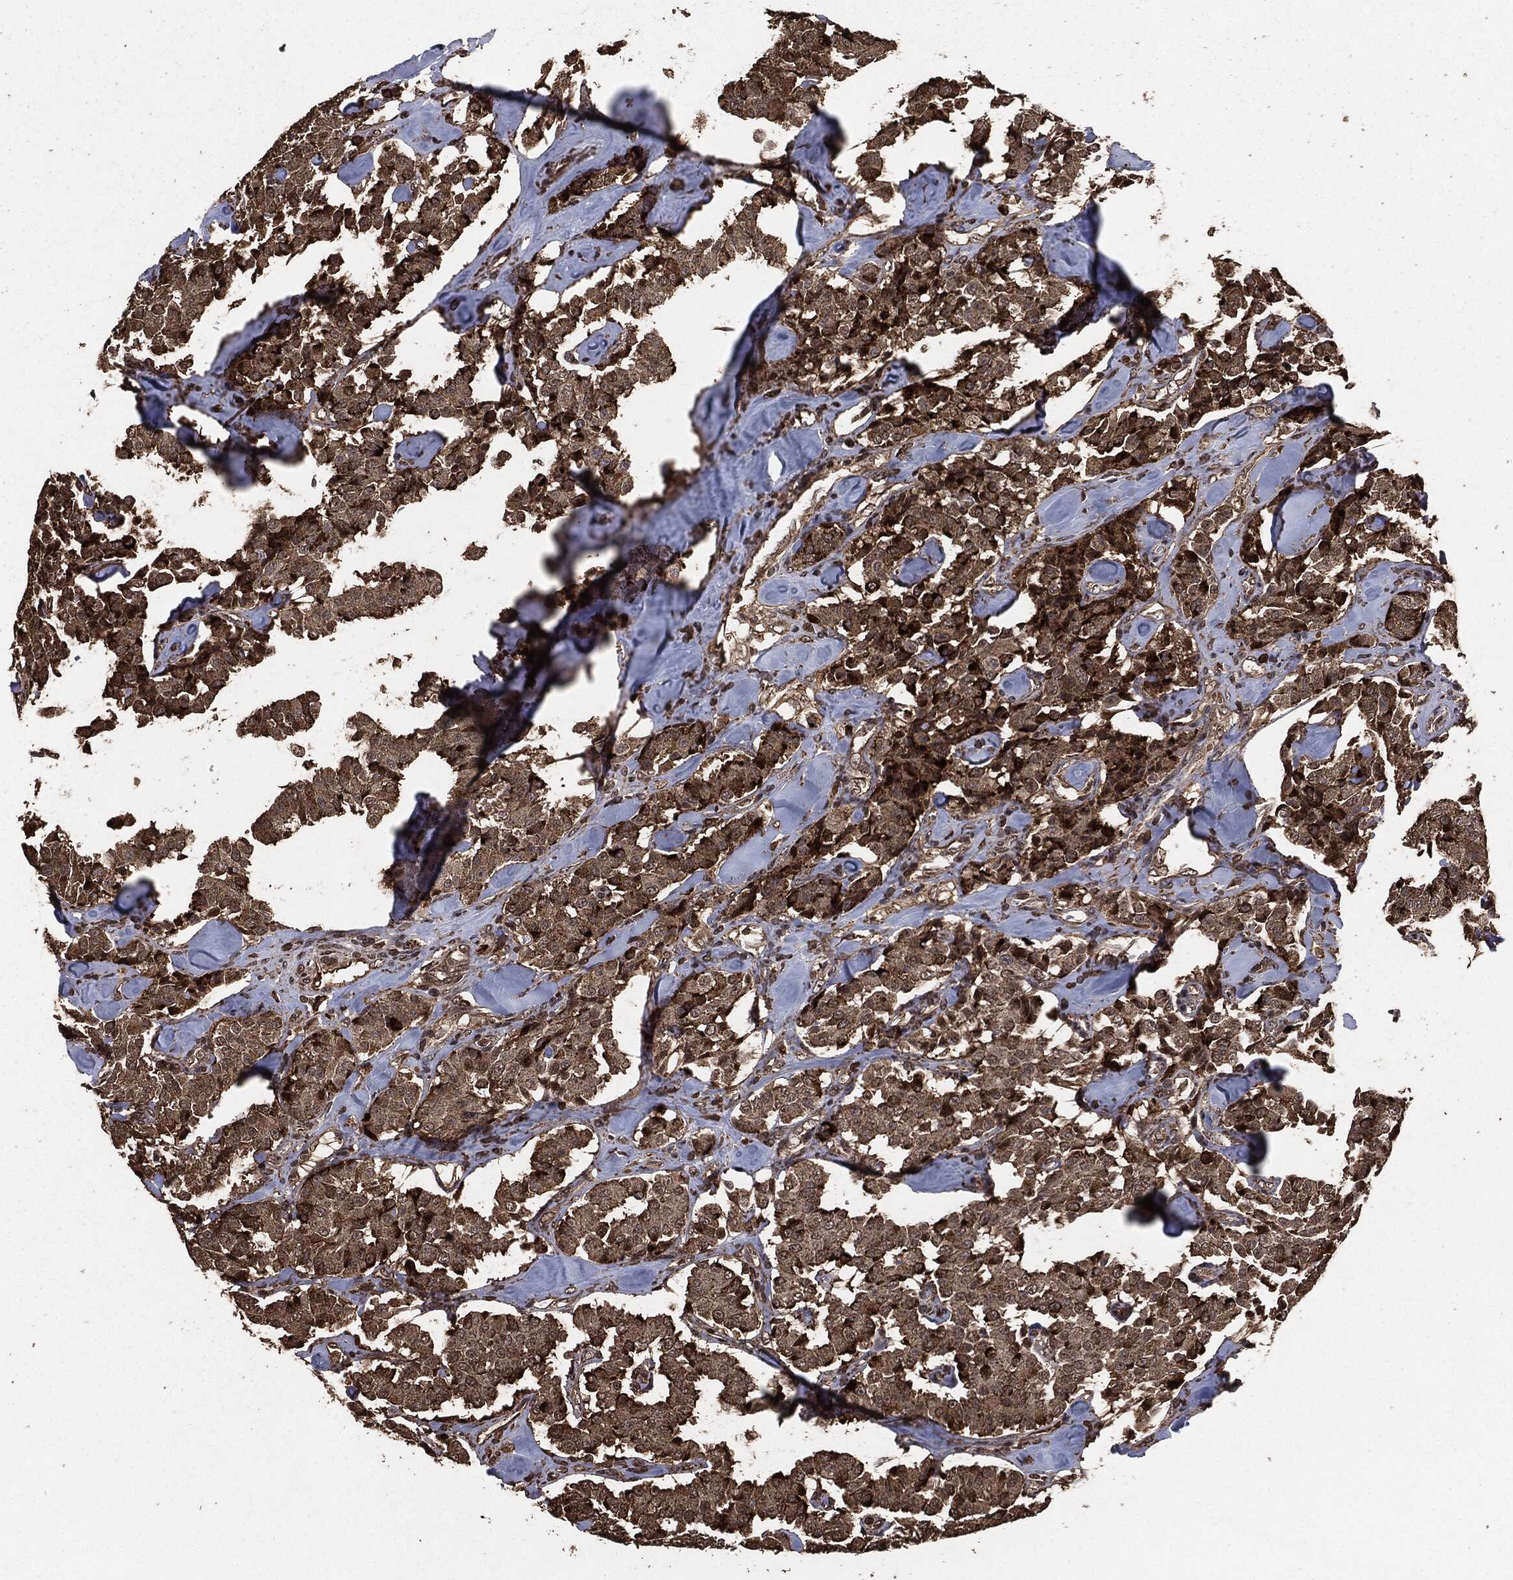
{"staining": {"intensity": "strong", "quantity": "25%-75%", "location": "cytoplasmic/membranous"}, "tissue": "carcinoid", "cell_type": "Tumor cells", "image_type": "cancer", "snomed": [{"axis": "morphology", "description": "Carcinoid, malignant, NOS"}, {"axis": "topography", "description": "Pancreas"}], "caption": "This is an image of IHC staining of malignant carcinoid, which shows strong staining in the cytoplasmic/membranous of tumor cells.", "gene": "EGFR", "patient": {"sex": "male", "age": 41}}